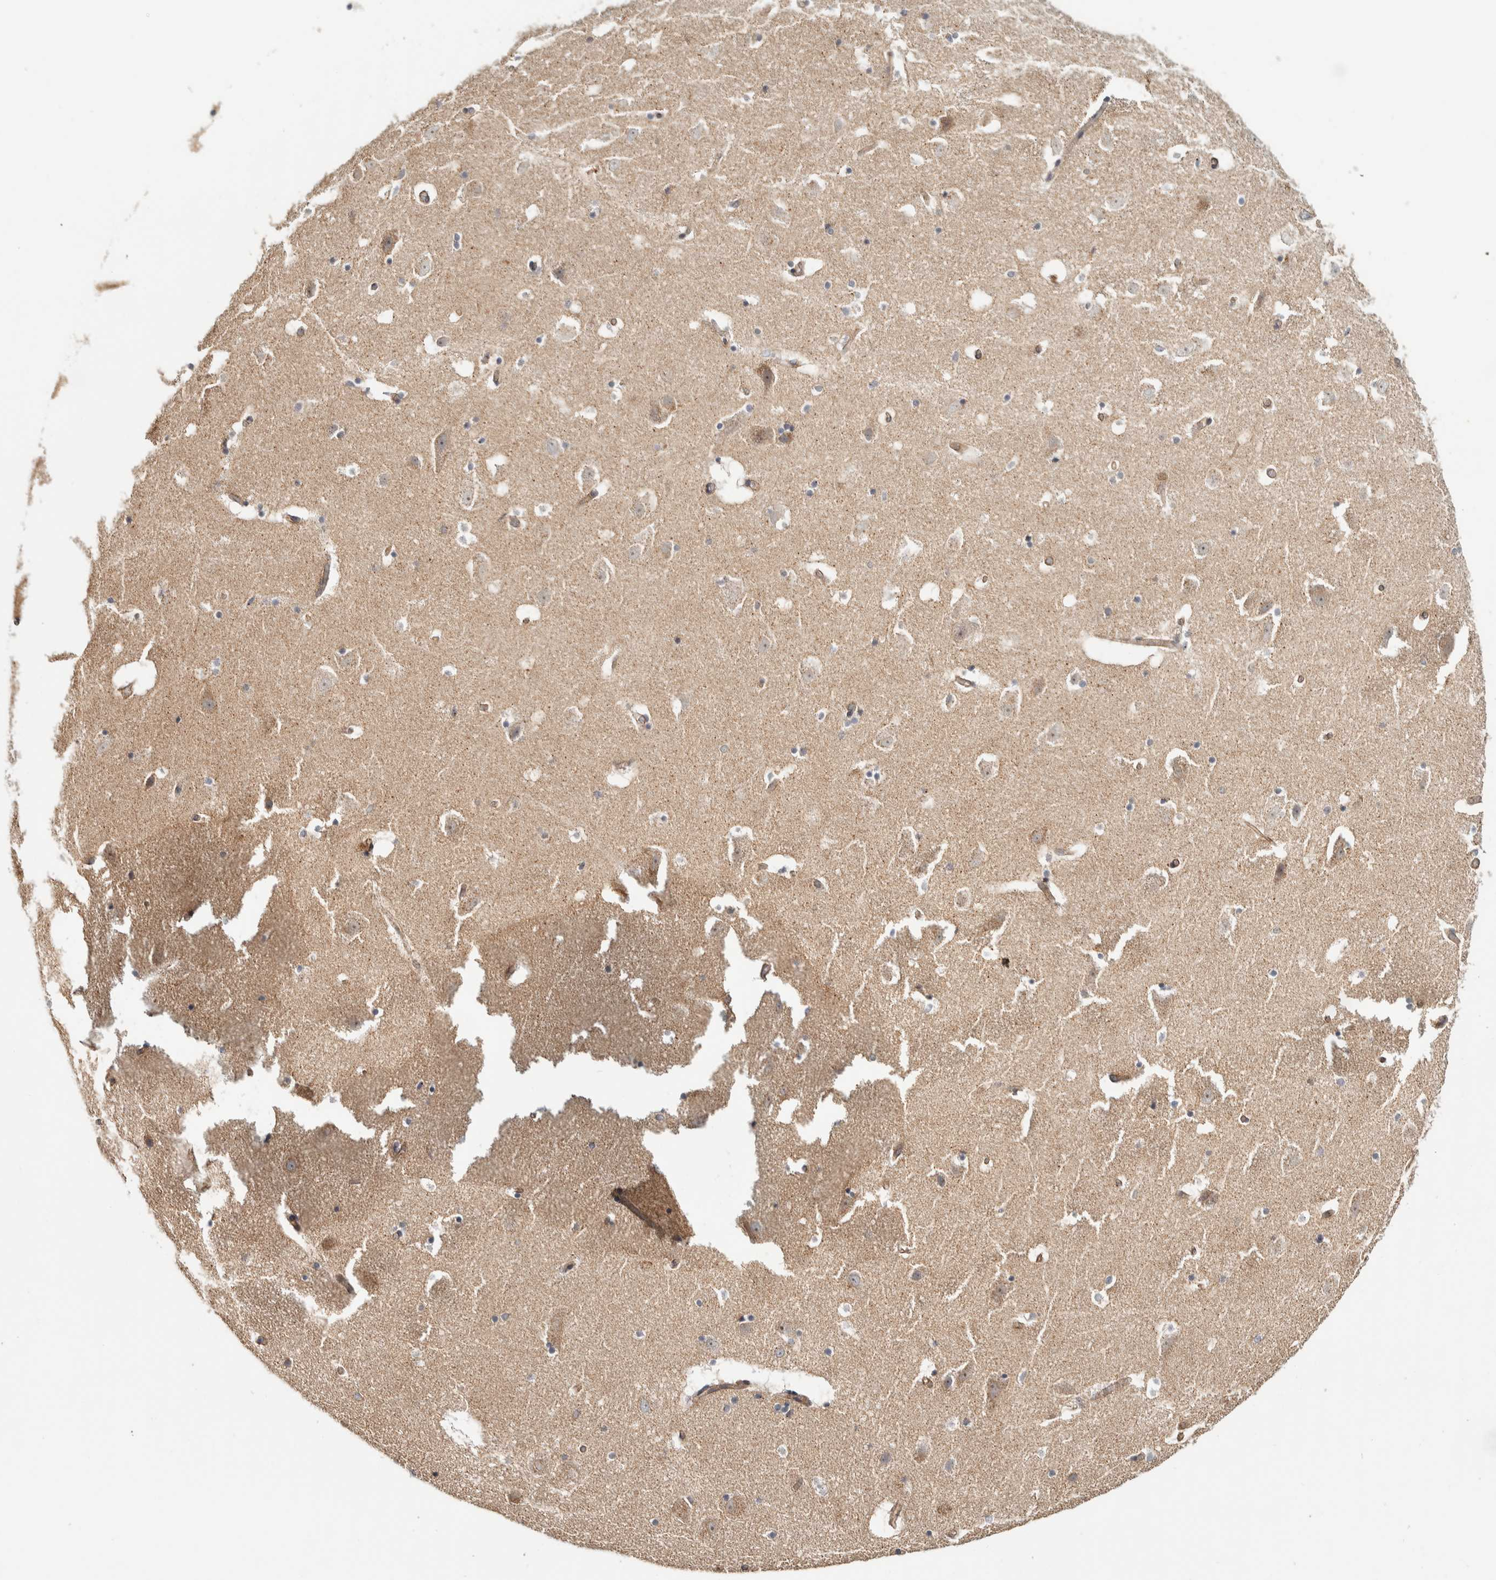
{"staining": {"intensity": "negative", "quantity": "none", "location": "none"}, "tissue": "hippocampus", "cell_type": "Glial cells", "image_type": "normal", "snomed": [{"axis": "morphology", "description": "Normal tissue, NOS"}, {"axis": "topography", "description": "Hippocampus"}], "caption": "Hippocampus stained for a protein using immunohistochemistry (IHC) displays no staining glial cells.", "gene": "CHMP4C", "patient": {"sex": "male", "age": 45}}